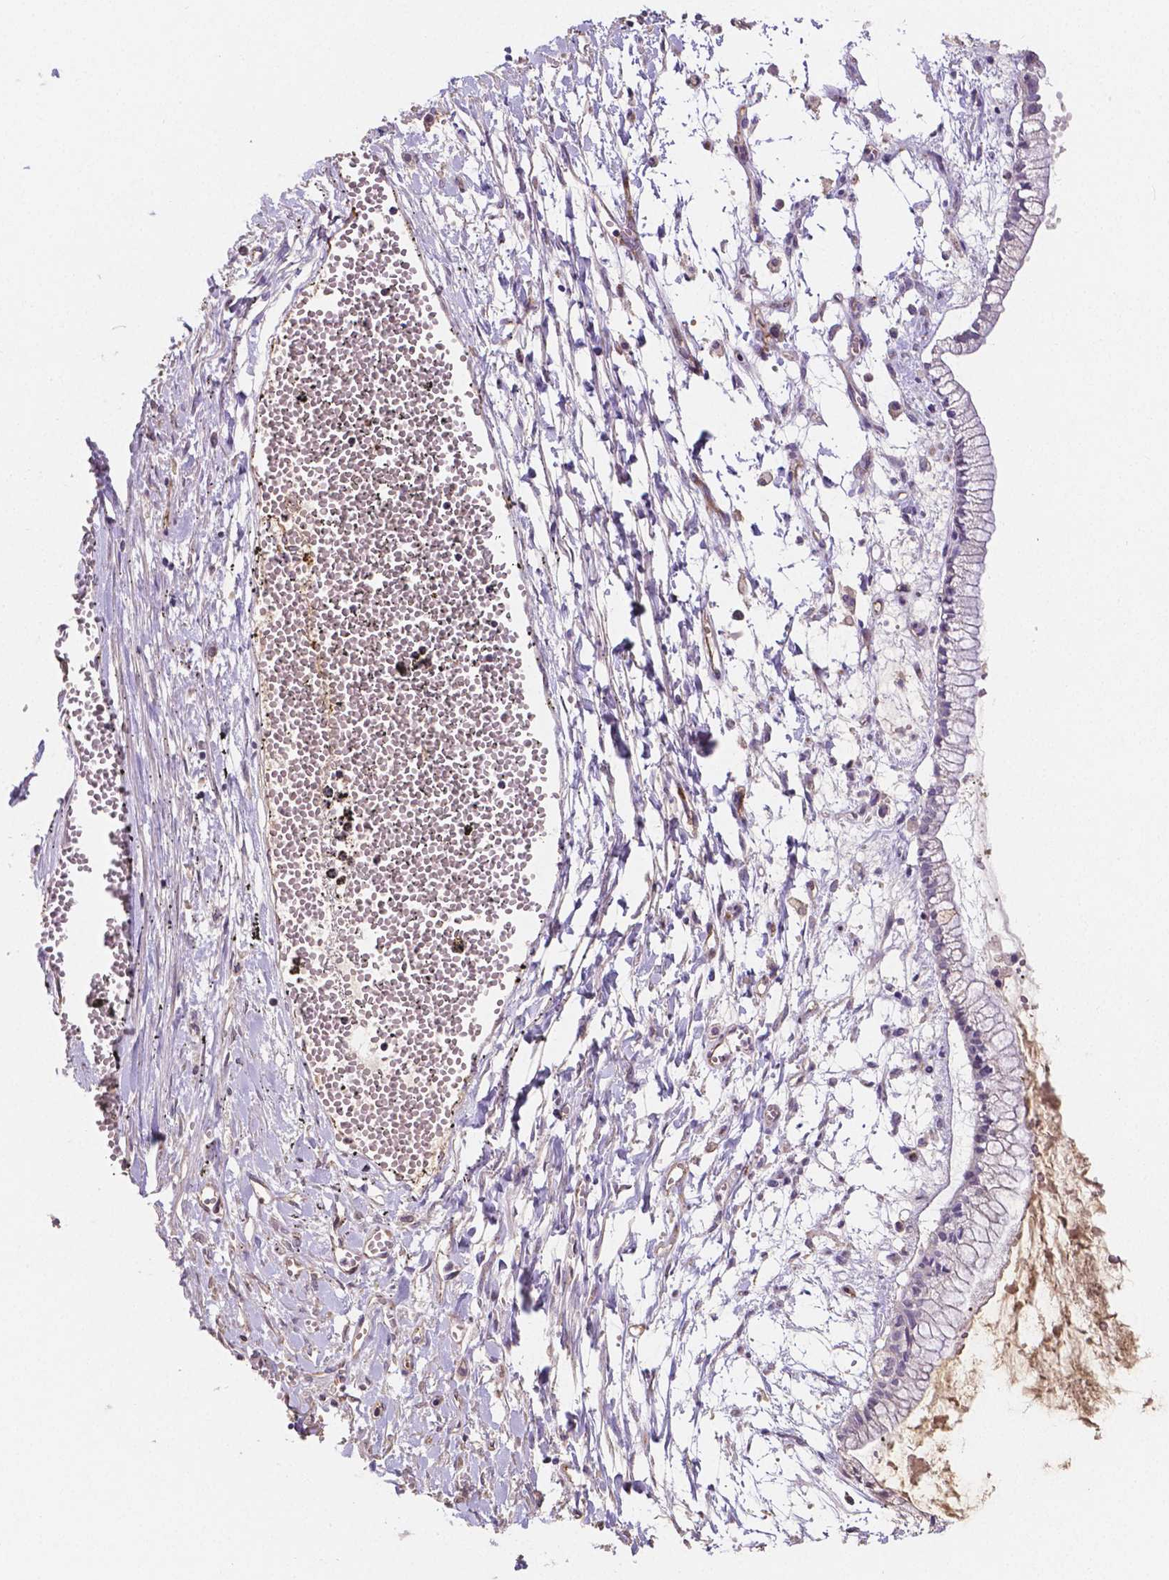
{"staining": {"intensity": "negative", "quantity": "none", "location": "none"}, "tissue": "ovarian cancer", "cell_type": "Tumor cells", "image_type": "cancer", "snomed": [{"axis": "morphology", "description": "Cystadenocarcinoma, mucinous, NOS"}, {"axis": "topography", "description": "Ovary"}], "caption": "DAB (3,3'-diaminobenzidine) immunohistochemical staining of ovarian cancer (mucinous cystadenocarcinoma) demonstrates no significant staining in tumor cells. (Brightfield microscopy of DAB (3,3'-diaminobenzidine) immunohistochemistry at high magnification).", "gene": "ELAVL2", "patient": {"sex": "female", "age": 67}}